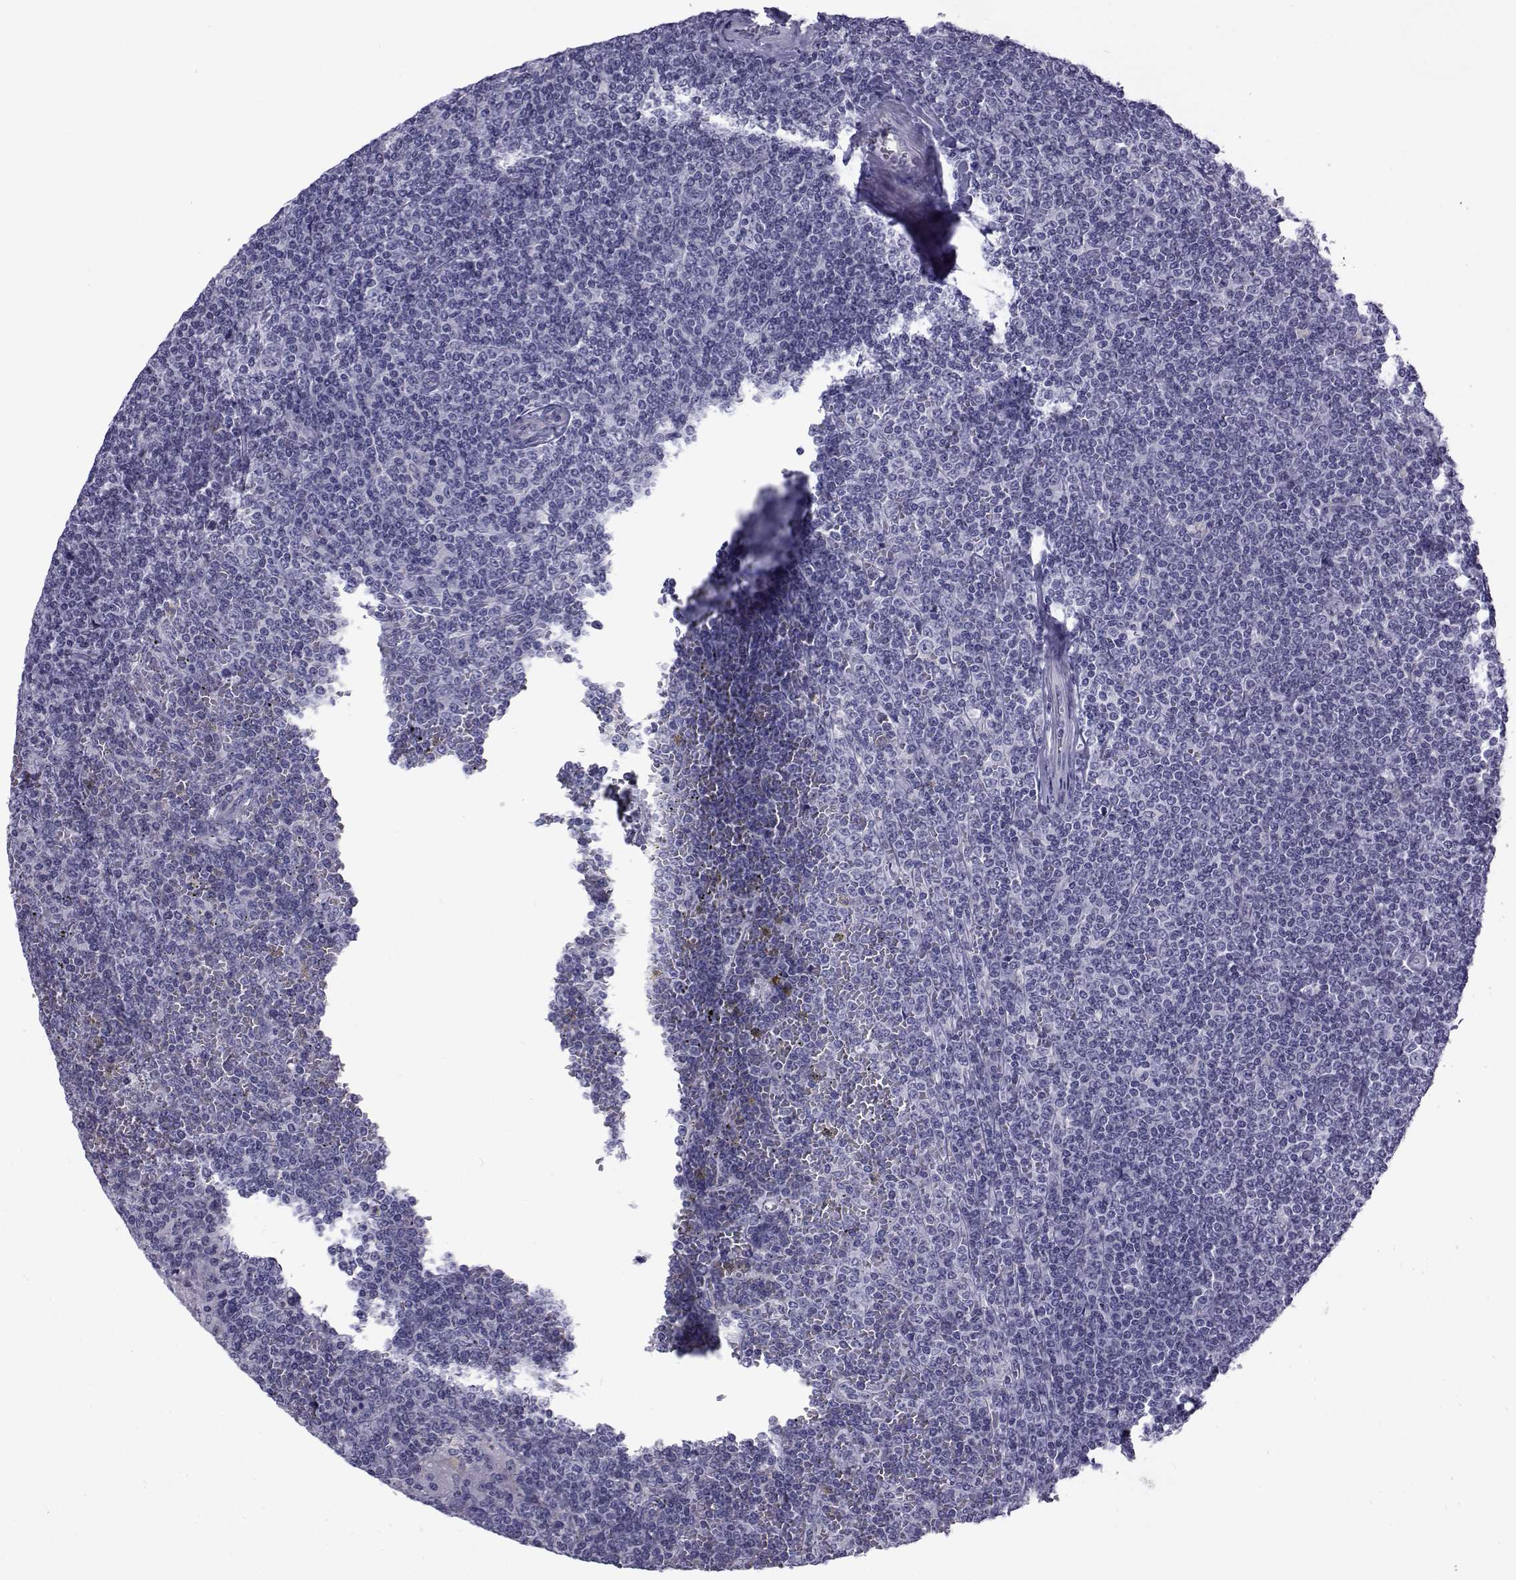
{"staining": {"intensity": "negative", "quantity": "none", "location": "none"}, "tissue": "lymphoma", "cell_type": "Tumor cells", "image_type": "cancer", "snomed": [{"axis": "morphology", "description": "Malignant lymphoma, non-Hodgkin's type, Low grade"}, {"axis": "topography", "description": "Spleen"}], "caption": "IHC histopathology image of neoplastic tissue: human lymphoma stained with DAB displays no significant protein expression in tumor cells.", "gene": "COL22A1", "patient": {"sex": "female", "age": 19}}